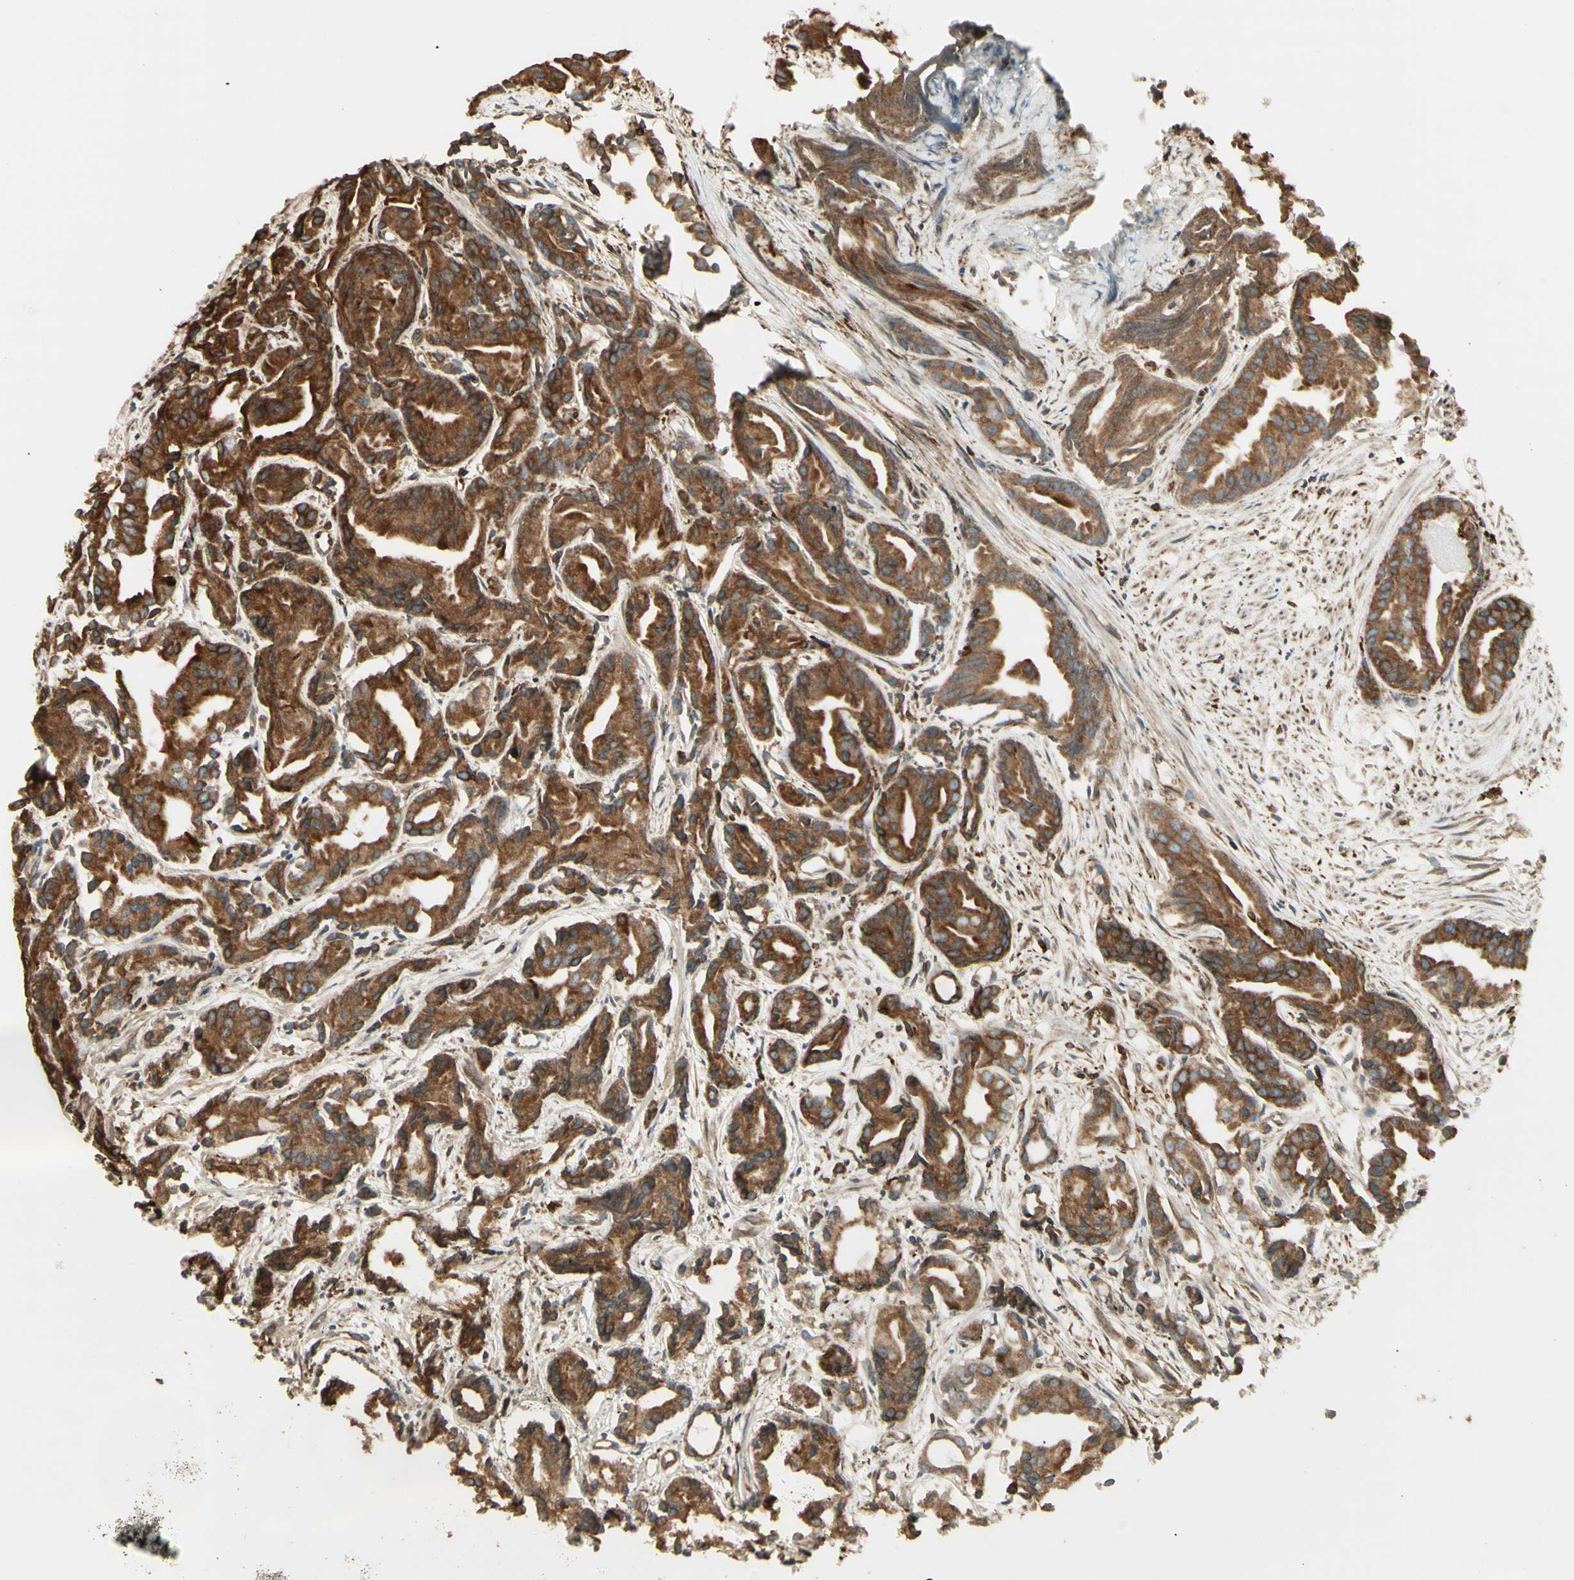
{"staining": {"intensity": "moderate", "quantity": ">75%", "location": "cytoplasmic/membranous"}, "tissue": "prostate cancer", "cell_type": "Tumor cells", "image_type": "cancer", "snomed": [{"axis": "morphology", "description": "Adenocarcinoma, Low grade"}, {"axis": "topography", "description": "Prostate"}], "caption": "Prostate adenocarcinoma (low-grade) was stained to show a protein in brown. There is medium levels of moderate cytoplasmic/membranous expression in about >75% of tumor cells. The staining was performed using DAB, with brown indicating positive protein expression. Nuclei are stained blue with hematoxylin.", "gene": "CANX", "patient": {"sex": "male", "age": 72}}